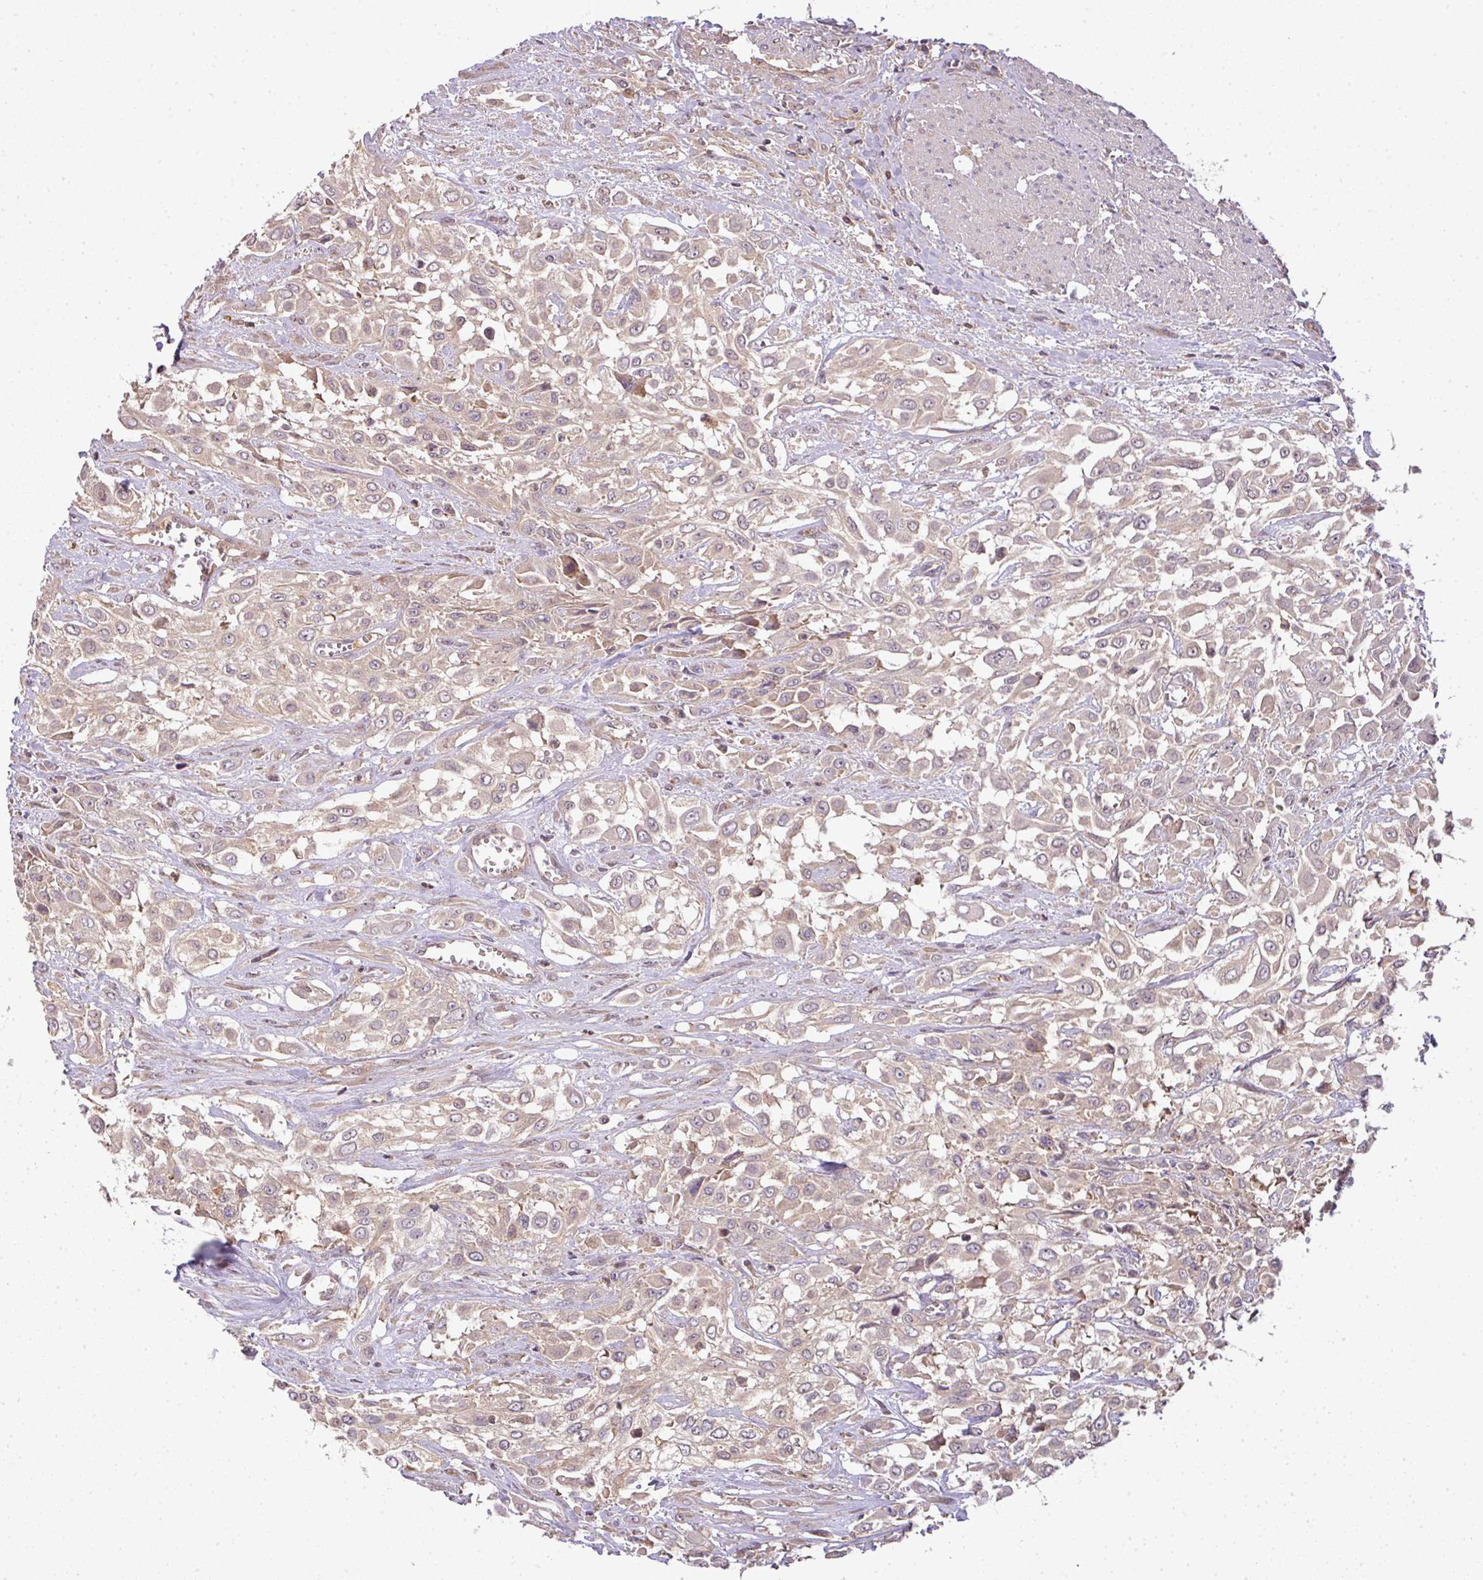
{"staining": {"intensity": "negative", "quantity": "none", "location": "none"}, "tissue": "urothelial cancer", "cell_type": "Tumor cells", "image_type": "cancer", "snomed": [{"axis": "morphology", "description": "Urothelial carcinoma, High grade"}, {"axis": "topography", "description": "Urinary bladder"}], "caption": "Immunohistochemistry micrograph of neoplastic tissue: human urothelial cancer stained with DAB shows no significant protein staining in tumor cells.", "gene": "TCL1B", "patient": {"sex": "male", "age": 57}}